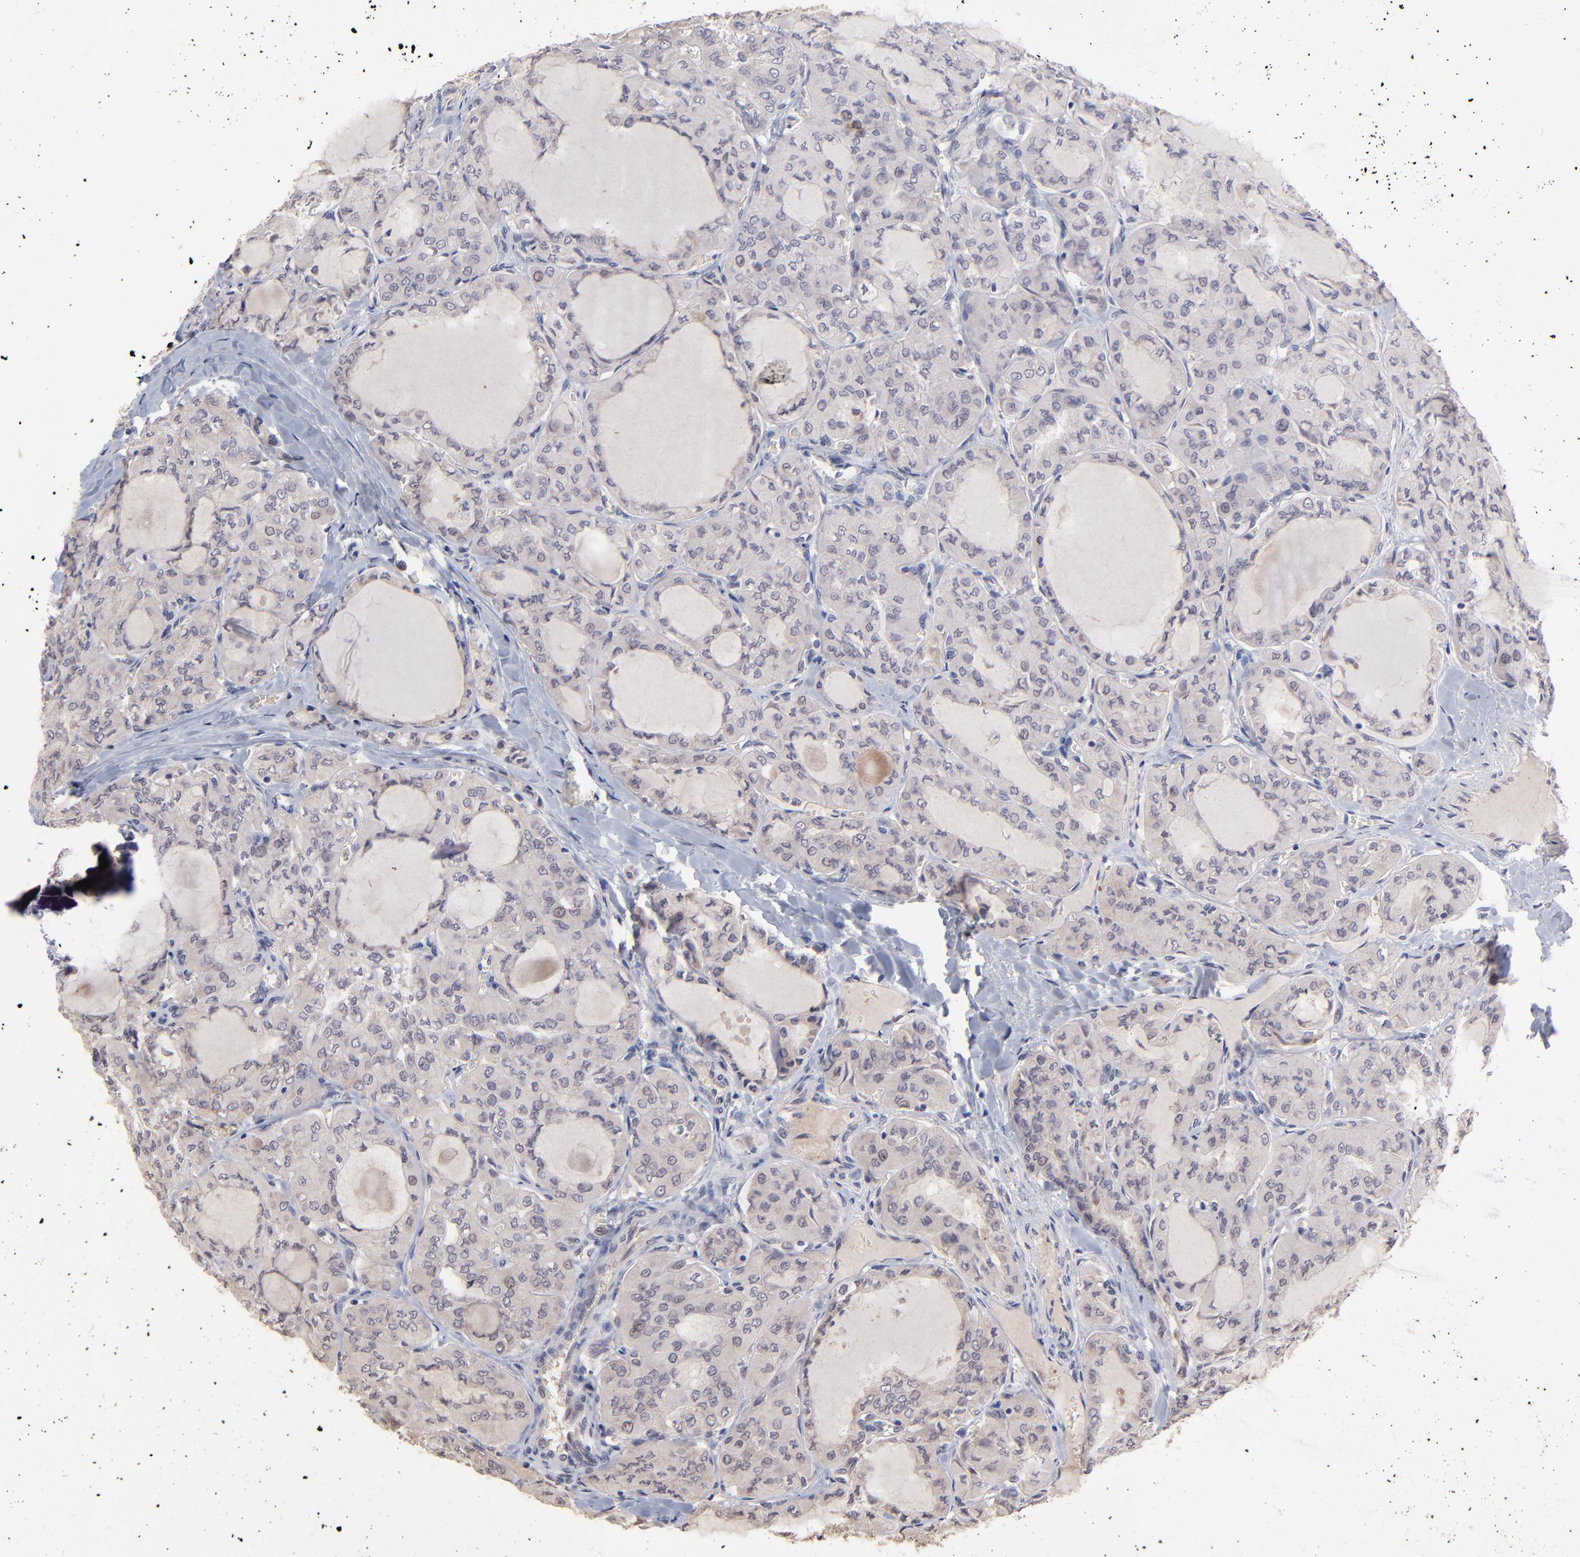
{"staining": {"intensity": "weak", "quantity": "<25%", "location": "cytoplasmic/membranous"}, "tissue": "thyroid cancer", "cell_type": "Tumor cells", "image_type": "cancer", "snomed": [{"axis": "morphology", "description": "Papillary adenocarcinoma, NOS"}, {"axis": "topography", "description": "Thyroid gland"}], "caption": "The micrograph displays no staining of tumor cells in thyroid papillary adenocarcinoma.", "gene": "CHL1", "patient": {"sex": "male", "age": 20}}